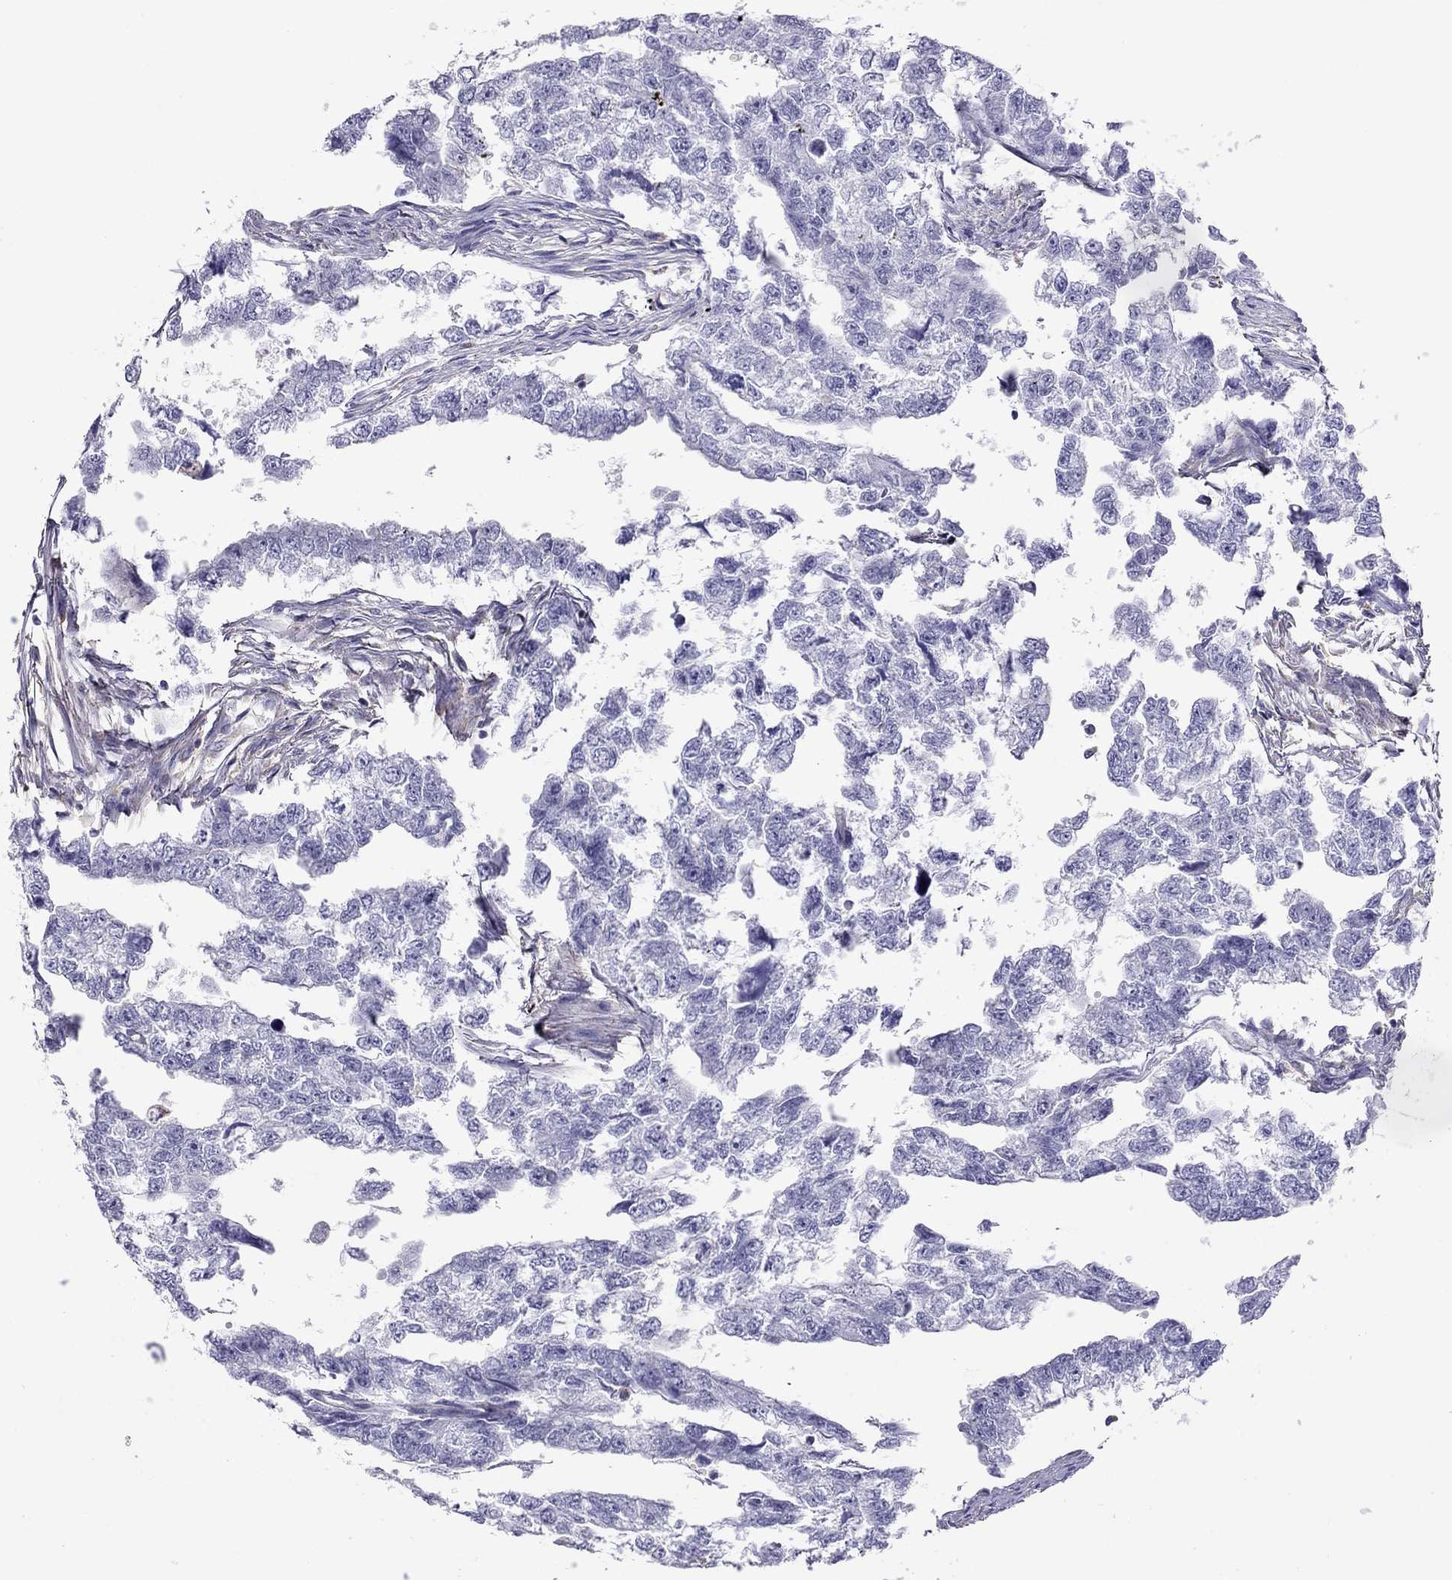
{"staining": {"intensity": "negative", "quantity": "none", "location": "none"}, "tissue": "testis cancer", "cell_type": "Tumor cells", "image_type": "cancer", "snomed": [{"axis": "morphology", "description": "Carcinoma, Embryonal, NOS"}, {"axis": "morphology", "description": "Teratoma, malignant, NOS"}, {"axis": "topography", "description": "Testis"}], "caption": "High magnification brightfield microscopy of testis cancer (embryonal carcinoma) stained with DAB (brown) and counterstained with hematoxylin (blue): tumor cells show no significant positivity.", "gene": "ALOX15B", "patient": {"sex": "male", "age": 44}}